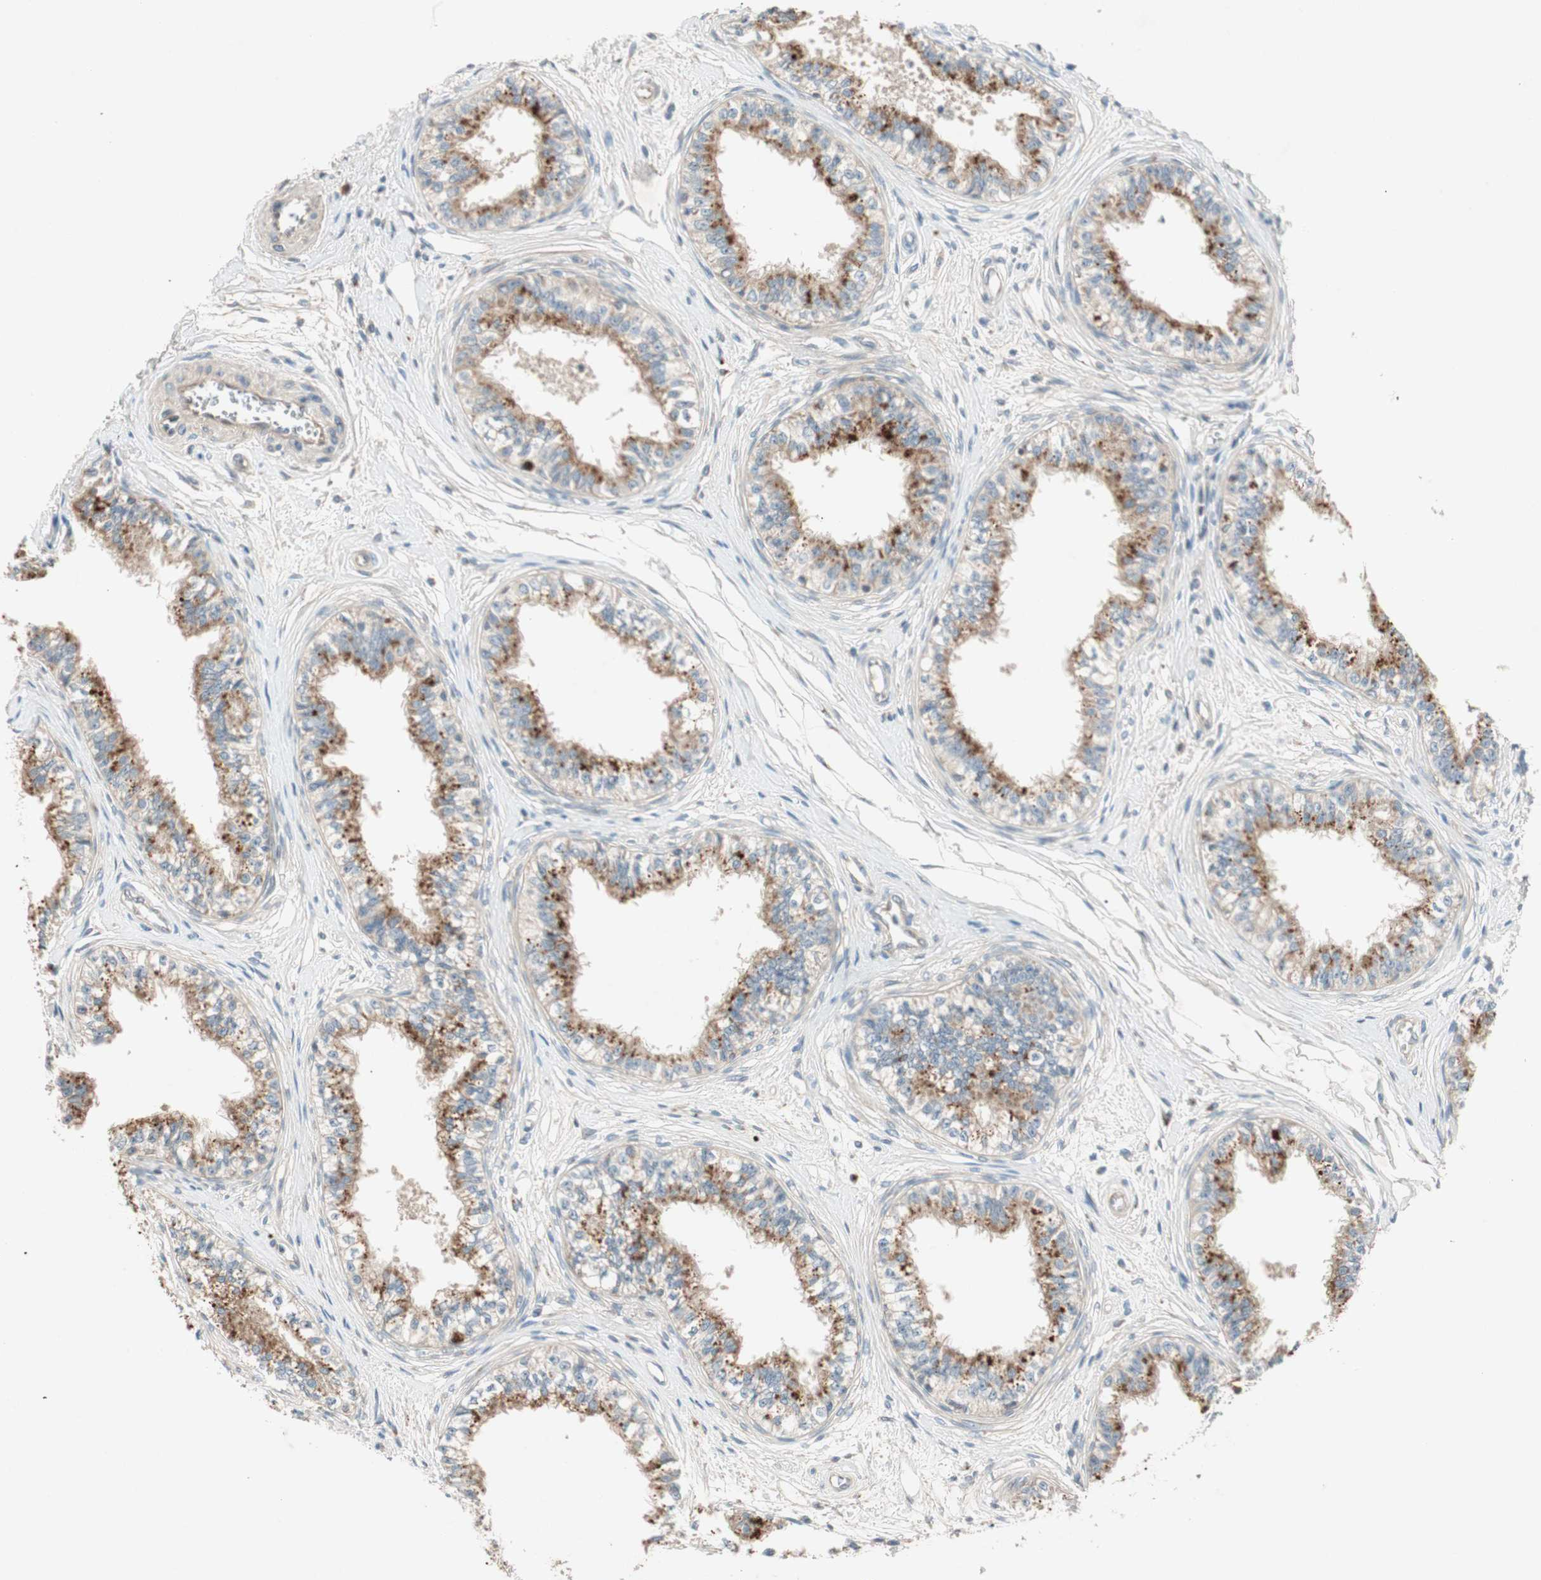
{"staining": {"intensity": "strong", "quantity": ">75%", "location": "cytoplasmic/membranous"}, "tissue": "epididymis", "cell_type": "Glandular cells", "image_type": "normal", "snomed": [{"axis": "morphology", "description": "Normal tissue, NOS"}, {"axis": "morphology", "description": "Adenocarcinoma, metastatic, NOS"}, {"axis": "topography", "description": "Testis"}, {"axis": "topography", "description": "Epididymis"}], "caption": "Epididymis stained with IHC shows strong cytoplasmic/membranous expression in about >75% of glandular cells.", "gene": "APOO", "patient": {"sex": "male", "age": 26}}